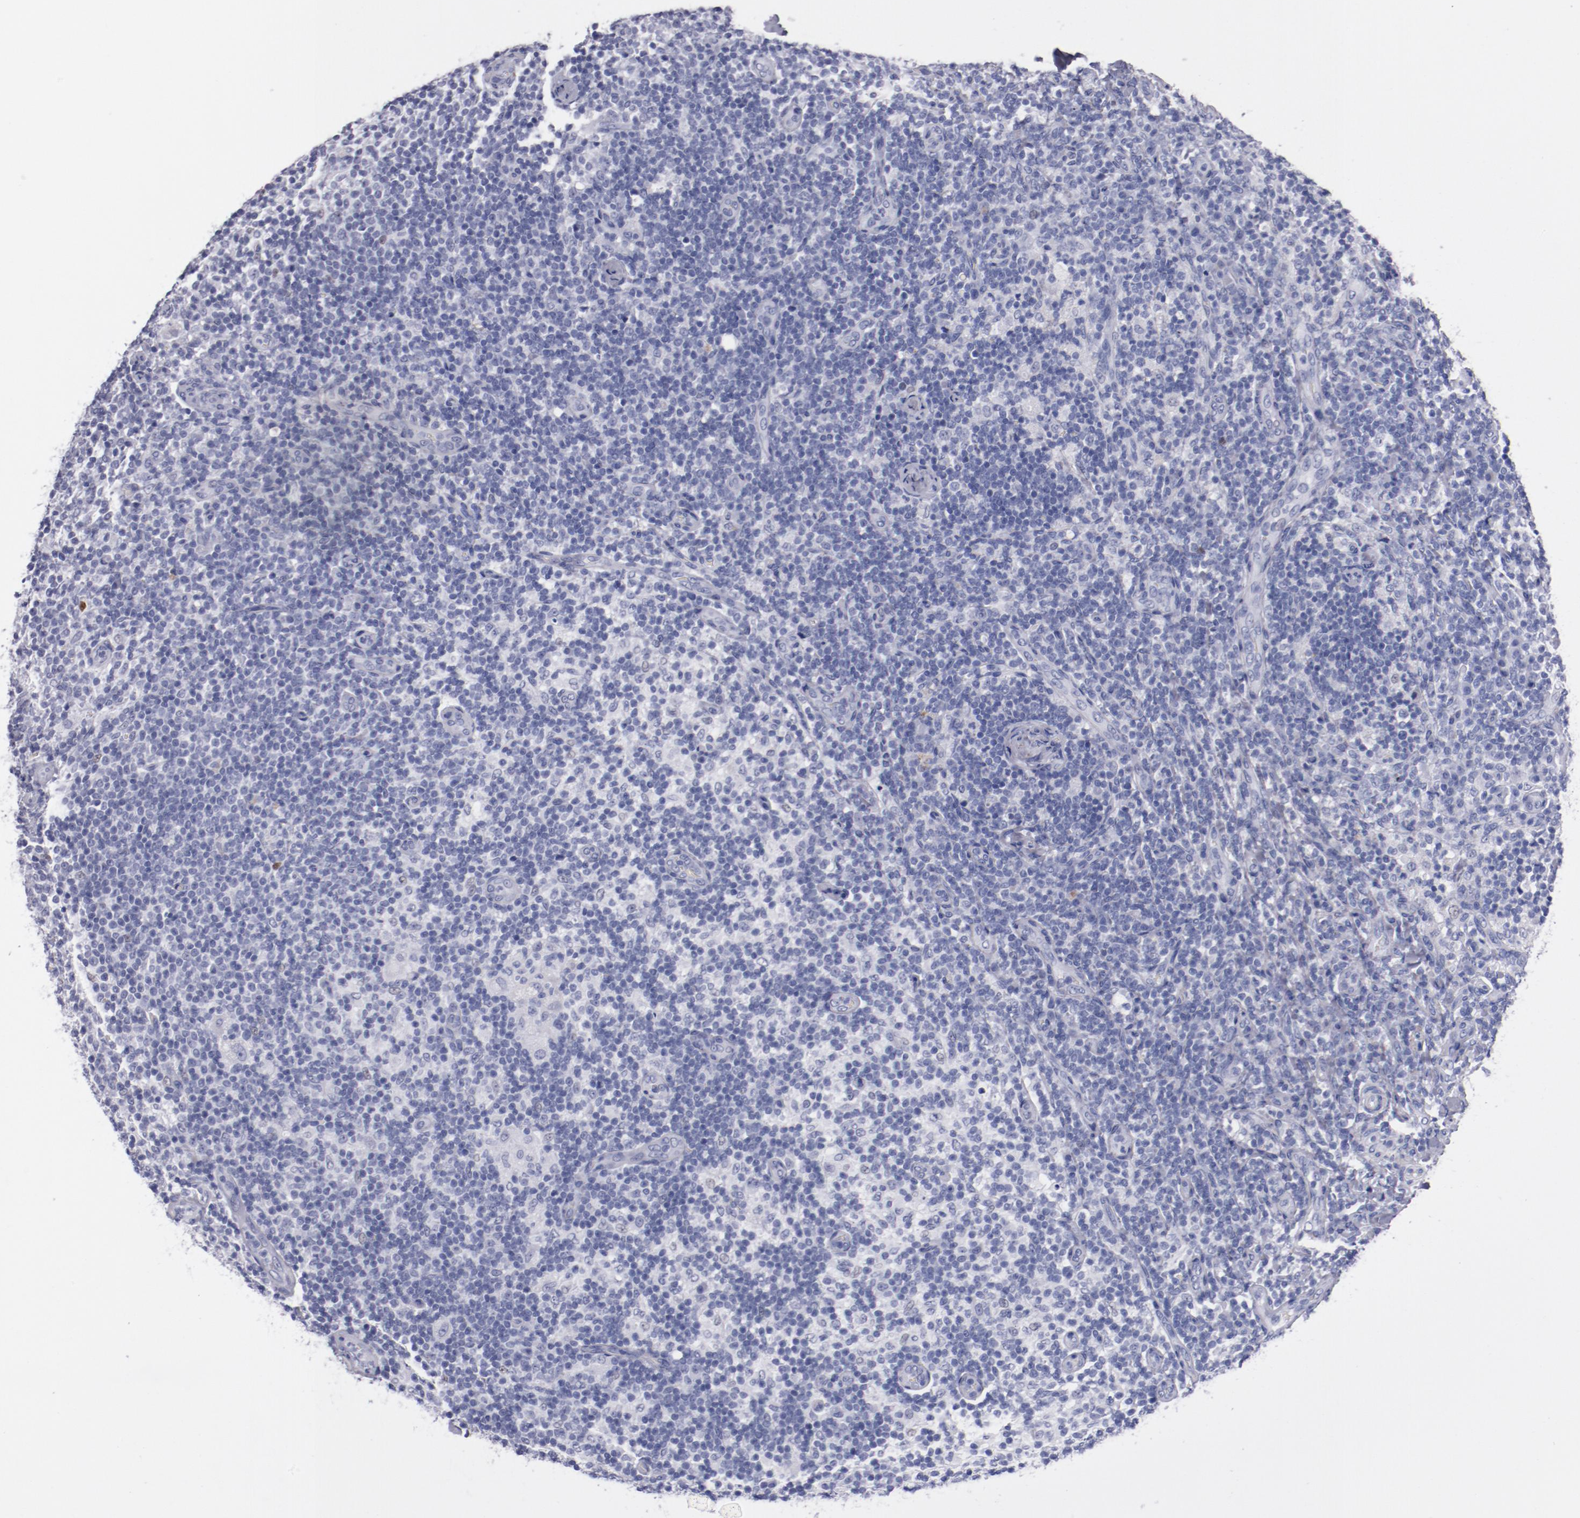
{"staining": {"intensity": "weak", "quantity": "<25%", "location": "nuclear"}, "tissue": "lymph node", "cell_type": "Germinal center cells", "image_type": "normal", "snomed": [{"axis": "morphology", "description": "Normal tissue, NOS"}, {"axis": "morphology", "description": "Inflammation, NOS"}, {"axis": "topography", "description": "Lymph node"}], "caption": "The histopathology image exhibits no staining of germinal center cells in normal lymph node. (Brightfield microscopy of DAB (3,3'-diaminobenzidine) immunohistochemistry at high magnification).", "gene": "HNF1B", "patient": {"sex": "male", "age": 46}}